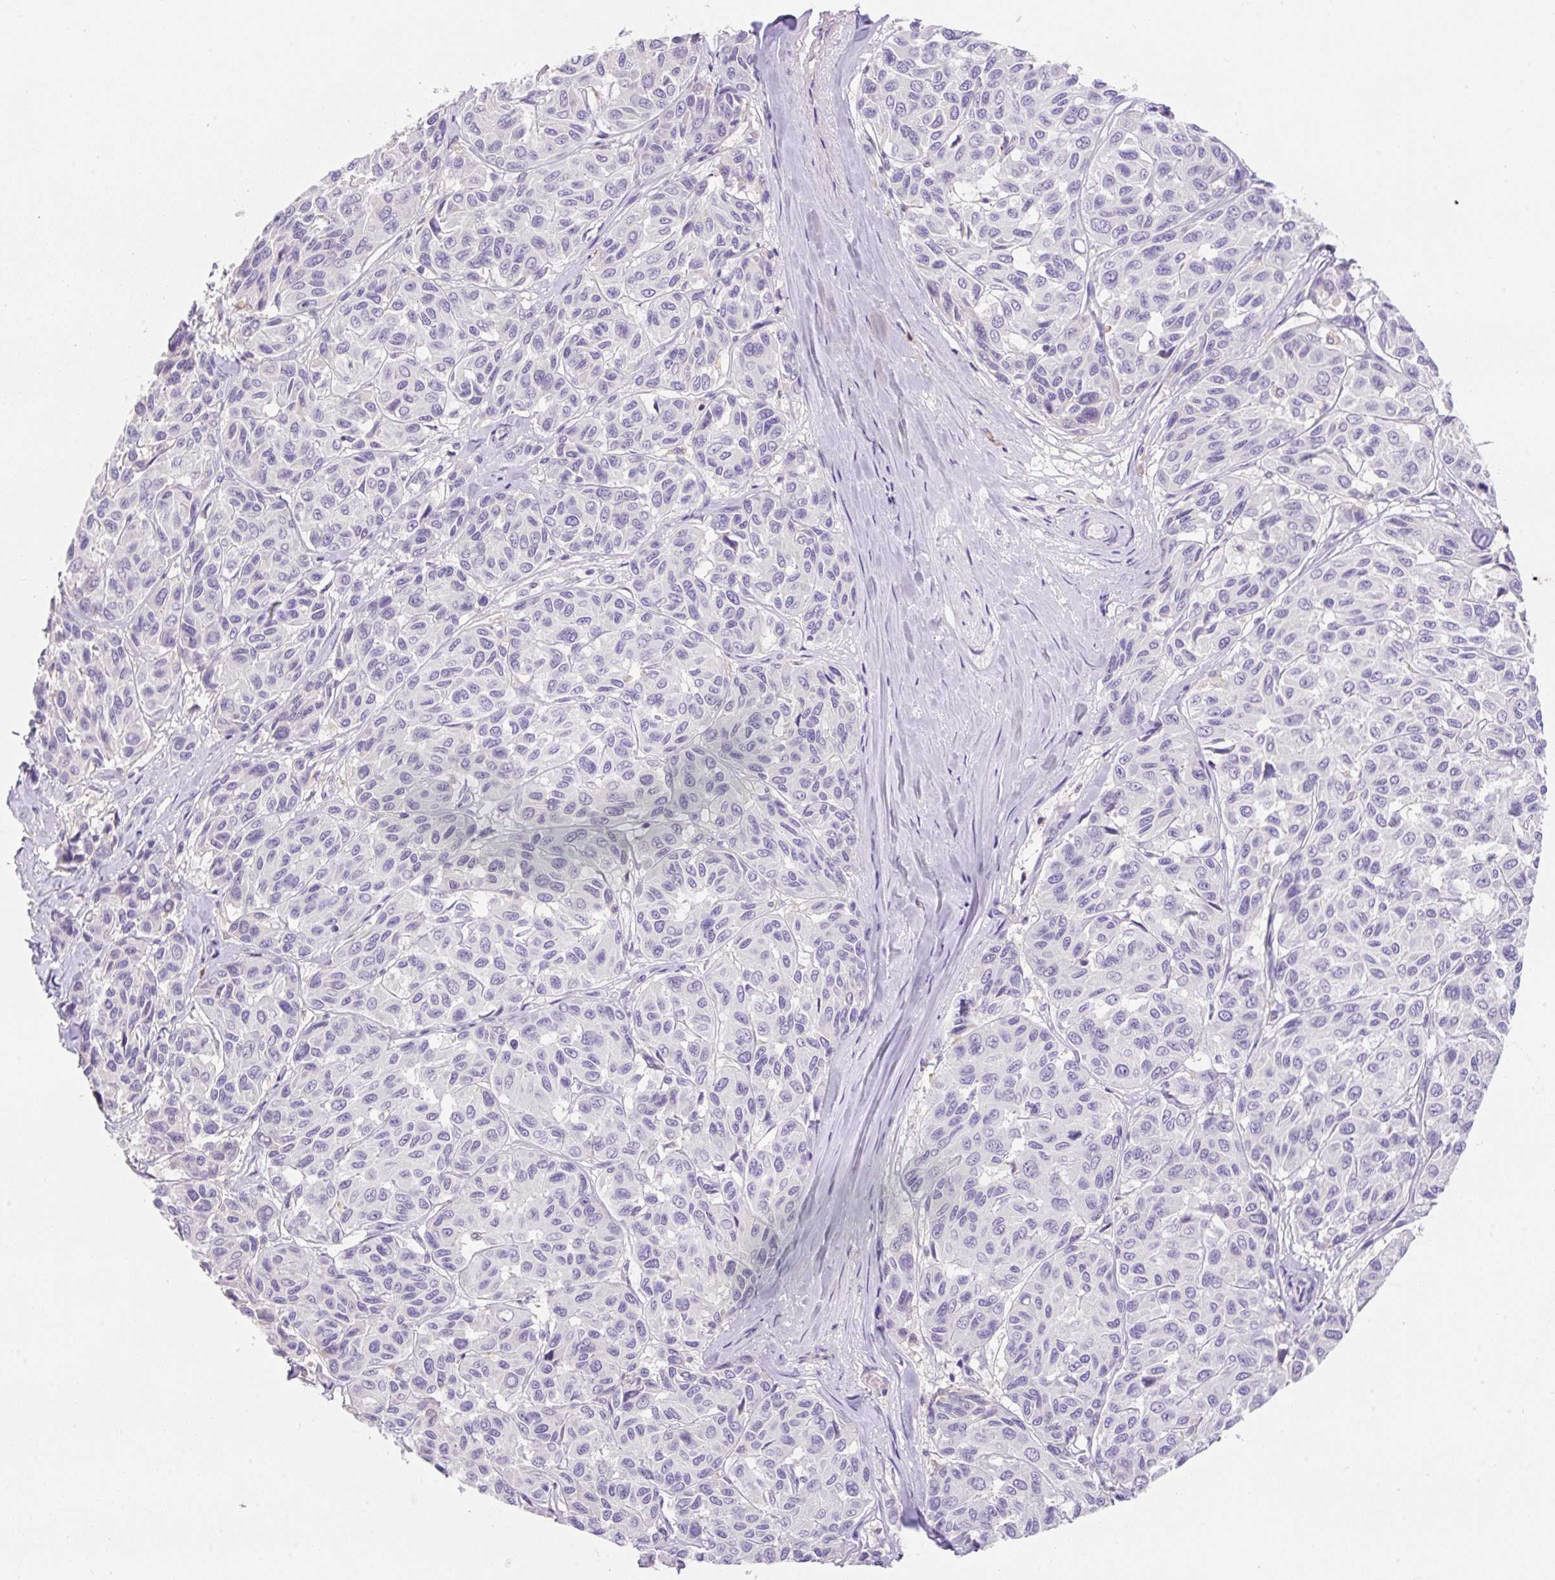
{"staining": {"intensity": "negative", "quantity": "none", "location": "none"}, "tissue": "melanoma", "cell_type": "Tumor cells", "image_type": "cancer", "snomed": [{"axis": "morphology", "description": "Malignant melanoma, NOS"}, {"axis": "topography", "description": "Skin"}], "caption": "Protein analysis of malignant melanoma exhibits no significant expression in tumor cells.", "gene": "TDRD15", "patient": {"sex": "female", "age": 66}}